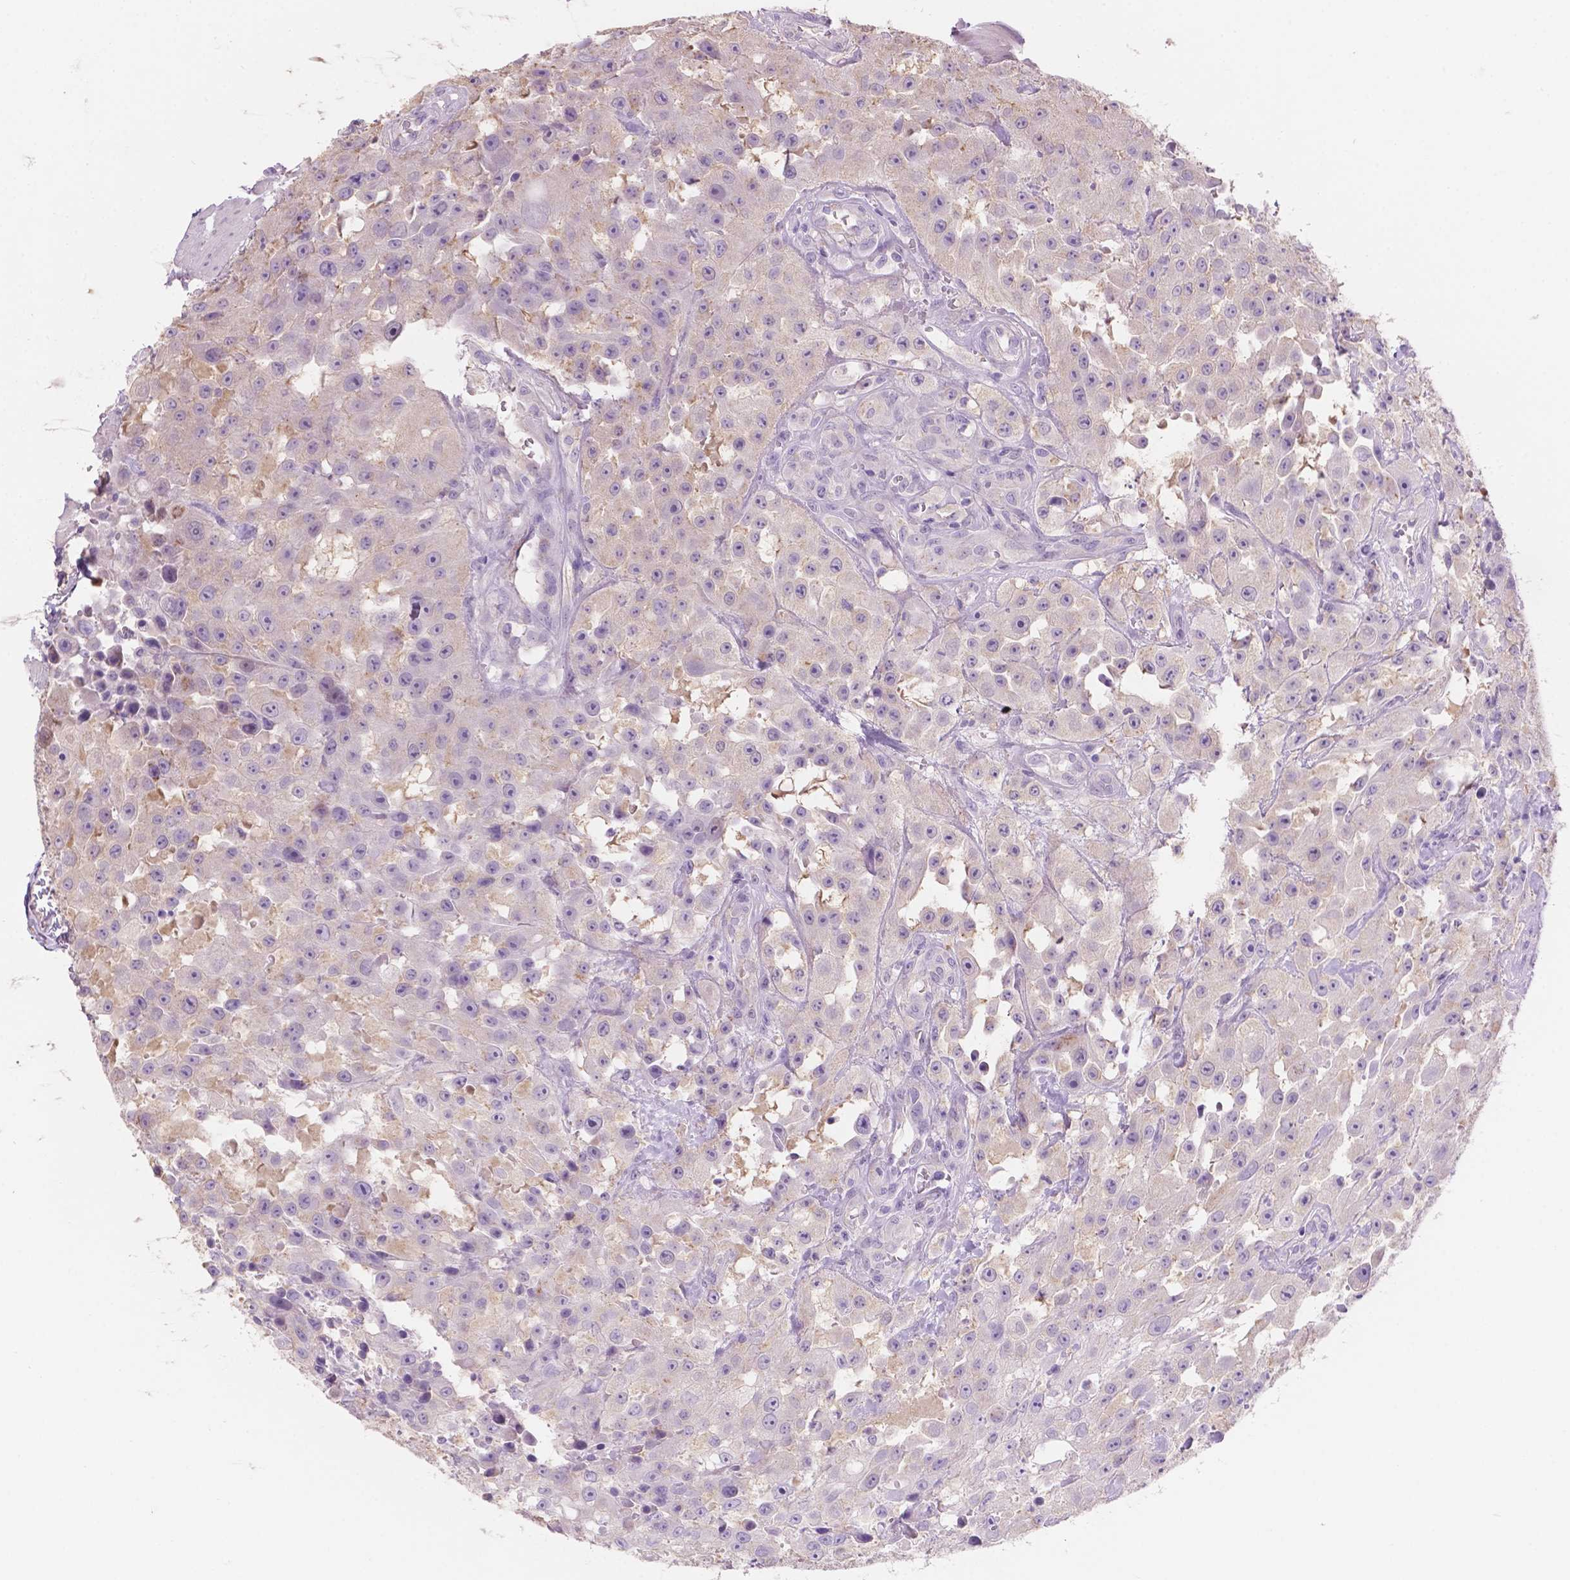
{"staining": {"intensity": "negative", "quantity": "none", "location": "none"}, "tissue": "urothelial cancer", "cell_type": "Tumor cells", "image_type": "cancer", "snomed": [{"axis": "morphology", "description": "Urothelial carcinoma, High grade"}, {"axis": "topography", "description": "Urinary bladder"}], "caption": "Tumor cells show no significant staining in urothelial cancer.", "gene": "SBSN", "patient": {"sex": "male", "age": 79}}